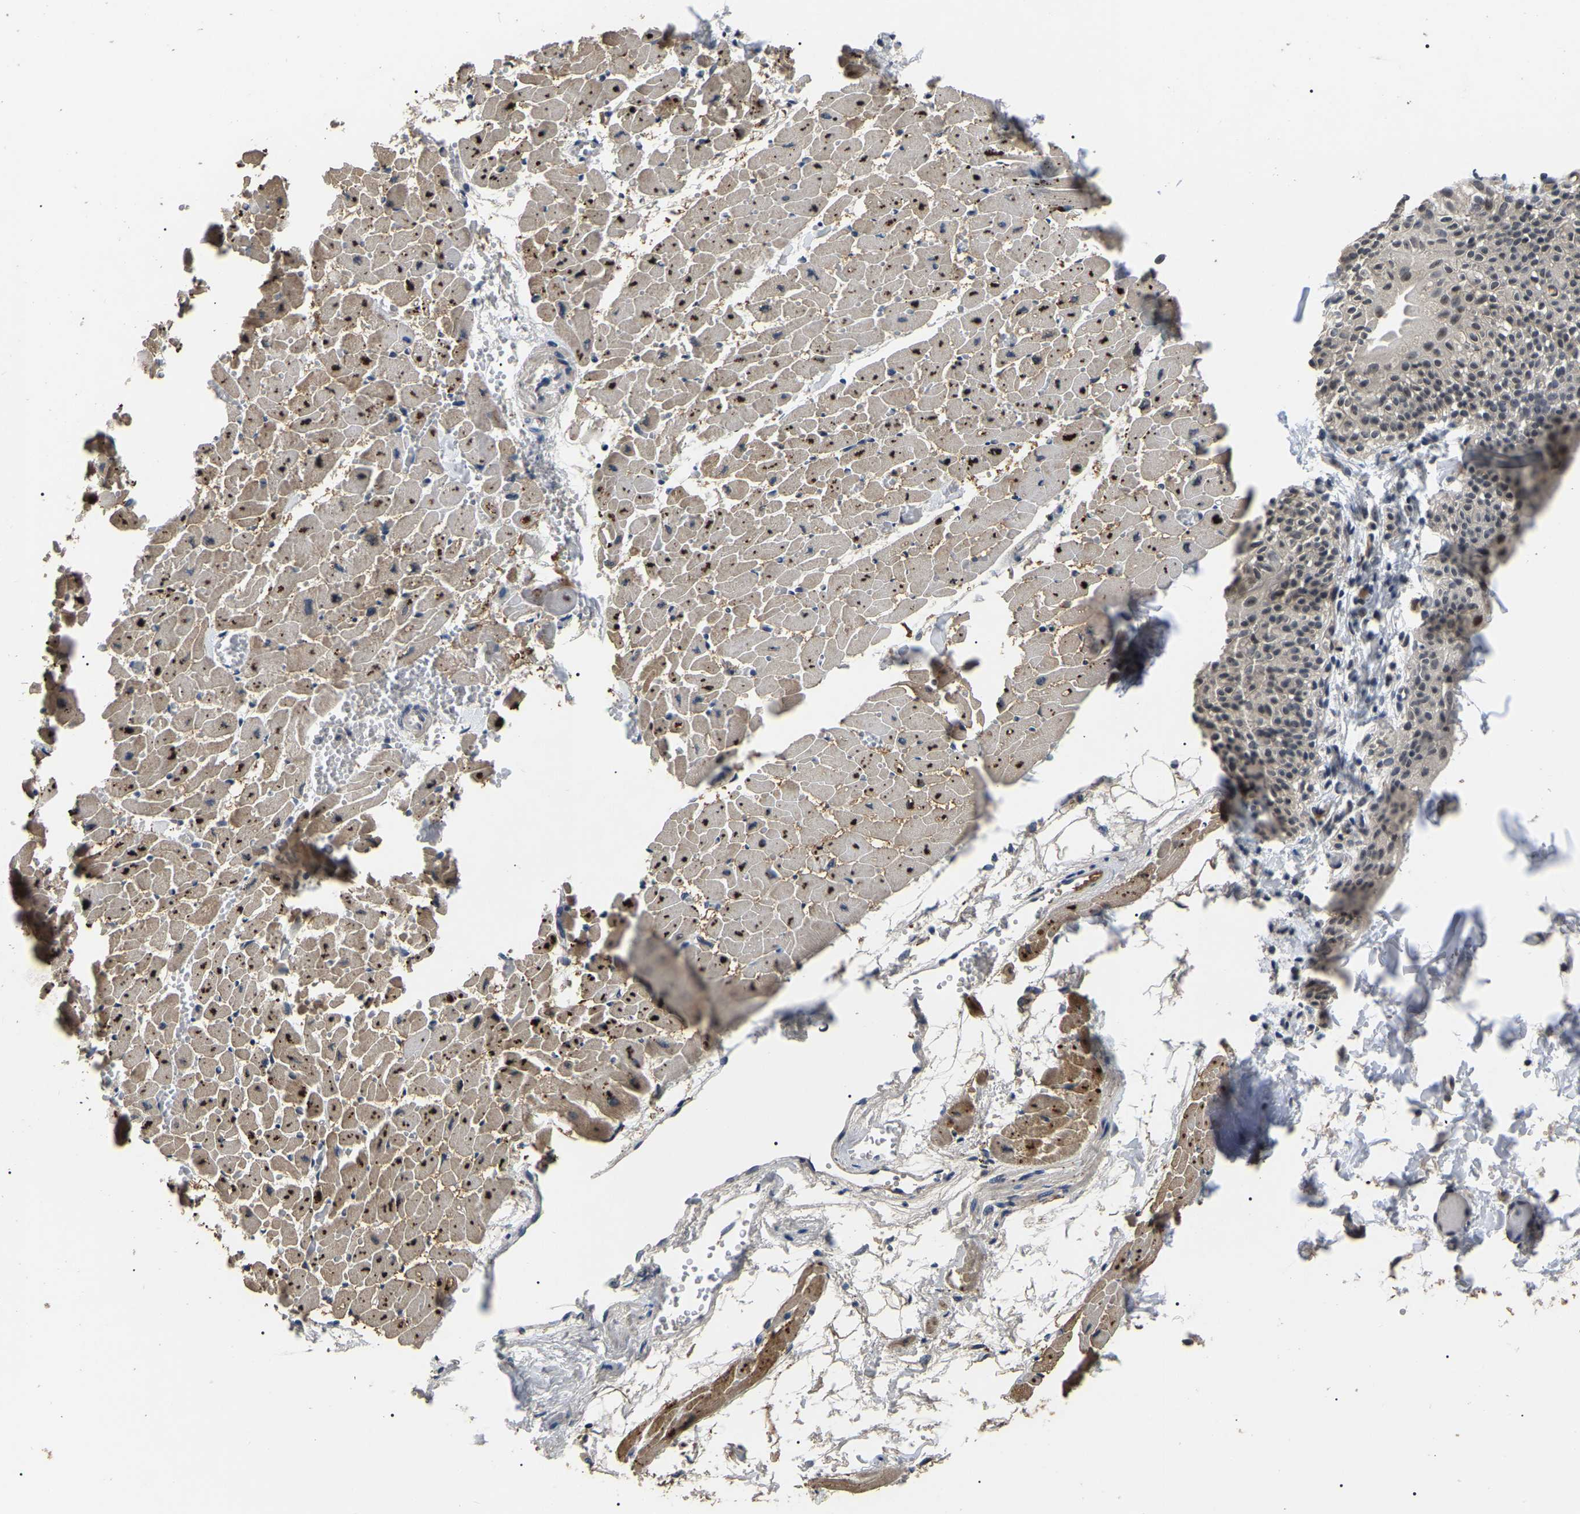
{"staining": {"intensity": "strong", "quantity": "25%-75%", "location": "cytoplasmic/membranous"}, "tissue": "heart muscle", "cell_type": "Cardiomyocytes", "image_type": "normal", "snomed": [{"axis": "morphology", "description": "Normal tissue, NOS"}, {"axis": "topography", "description": "Heart"}], "caption": "Unremarkable heart muscle was stained to show a protein in brown. There is high levels of strong cytoplasmic/membranous expression in approximately 25%-75% of cardiomyocytes. The staining is performed using DAB brown chromogen to label protein expression. The nuclei are counter-stained blue using hematoxylin.", "gene": "PPM1E", "patient": {"sex": "female", "age": 19}}